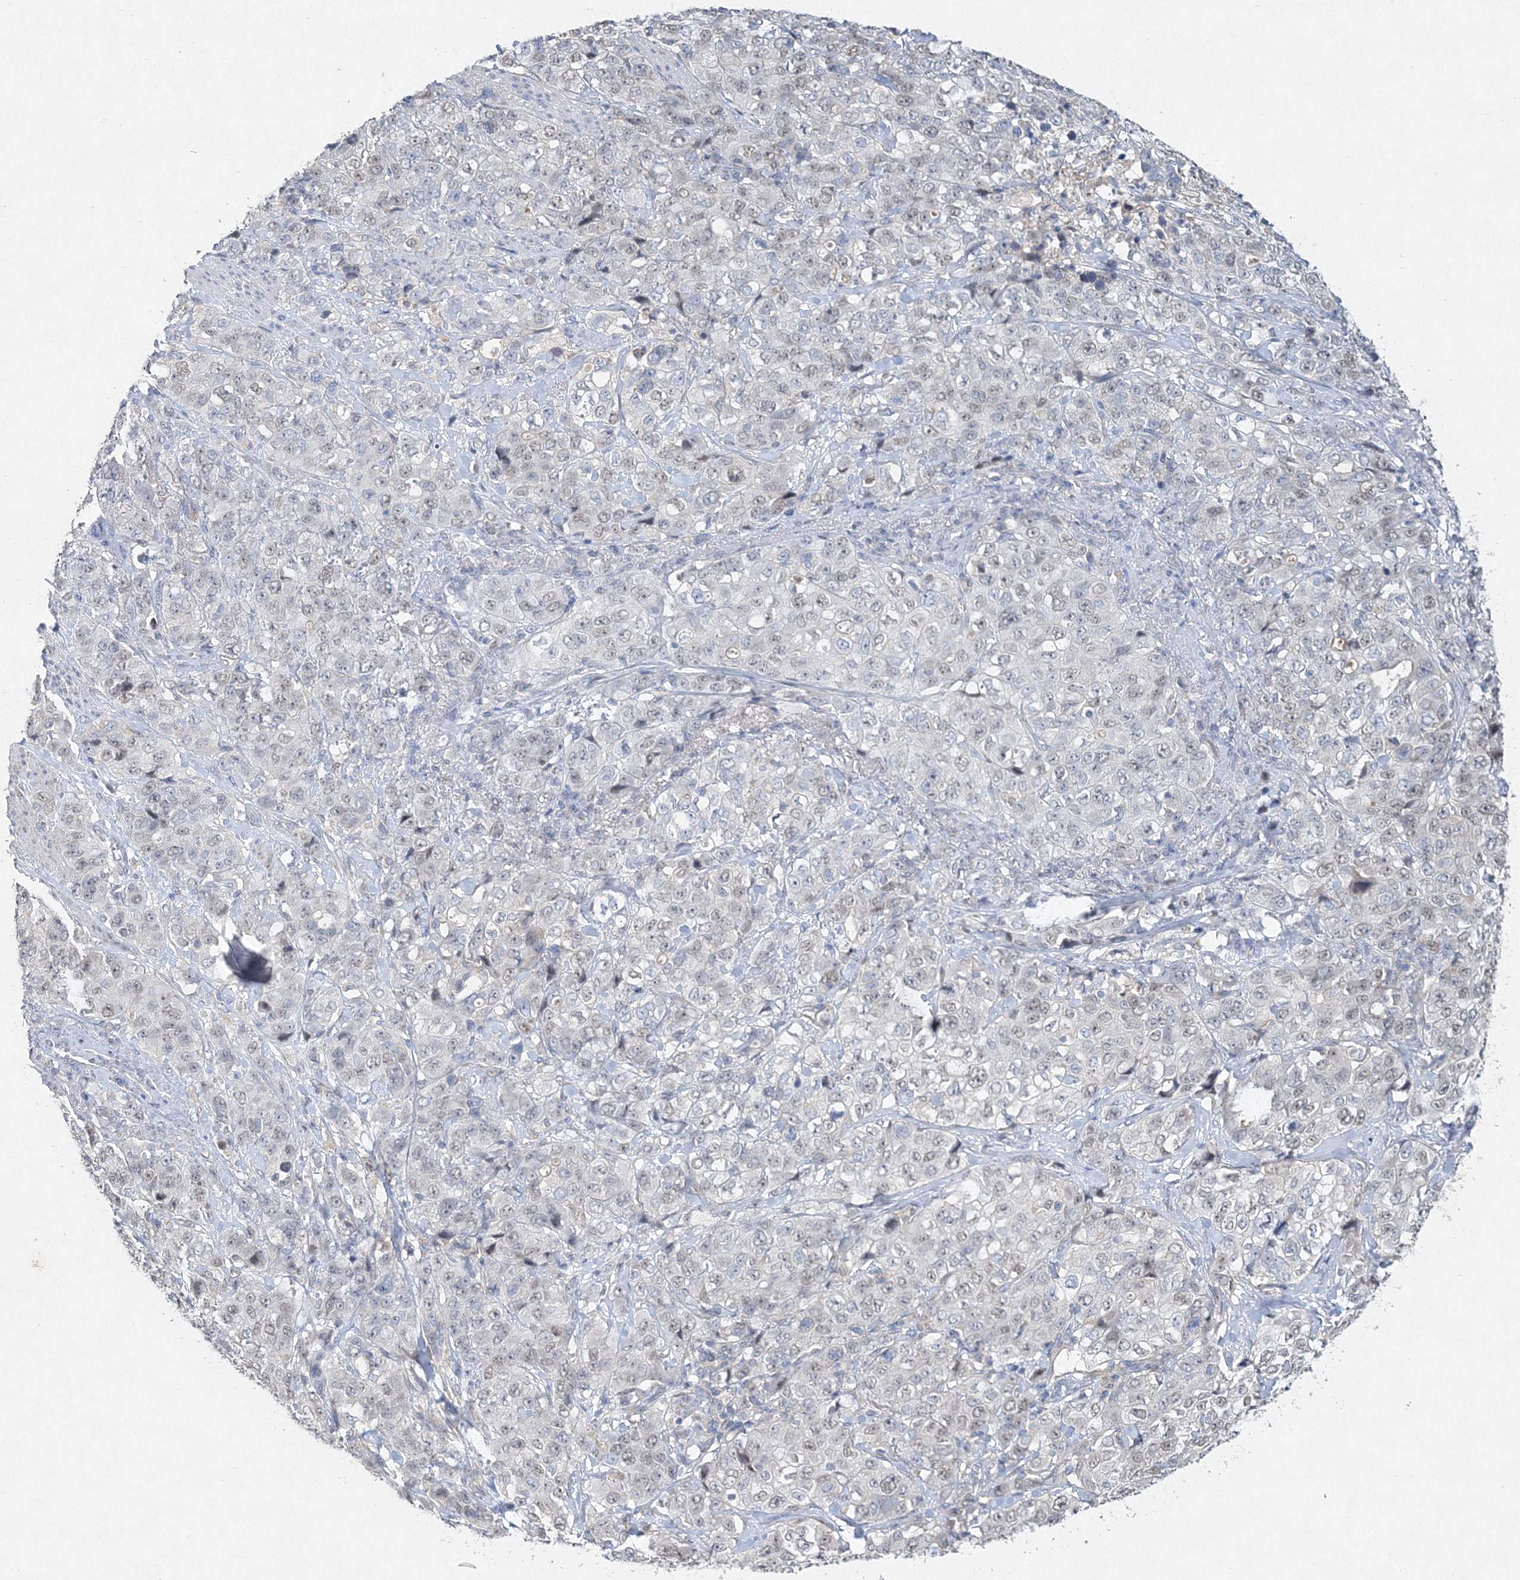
{"staining": {"intensity": "weak", "quantity": "<25%", "location": "nuclear"}, "tissue": "stomach cancer", "cell_type": "Tumor cells", "image_type": "cancer", "snomed": [{"axis": "morphology", "description": "Adenocarcinoma, NOS"}, {"axis": "topography", "description": "Stomach"}], "caption": "Immunohistochemical staining of human stomach cancer (adenocarcinoma) shows no significant staining in tumor cells. (Stains: DAB IHC with hematoxylin counter stain, Microscopy: brightfield microscopy at high magnification).", "gene": "MAT2B", "patient": {"sex": "male", "age": 48}}